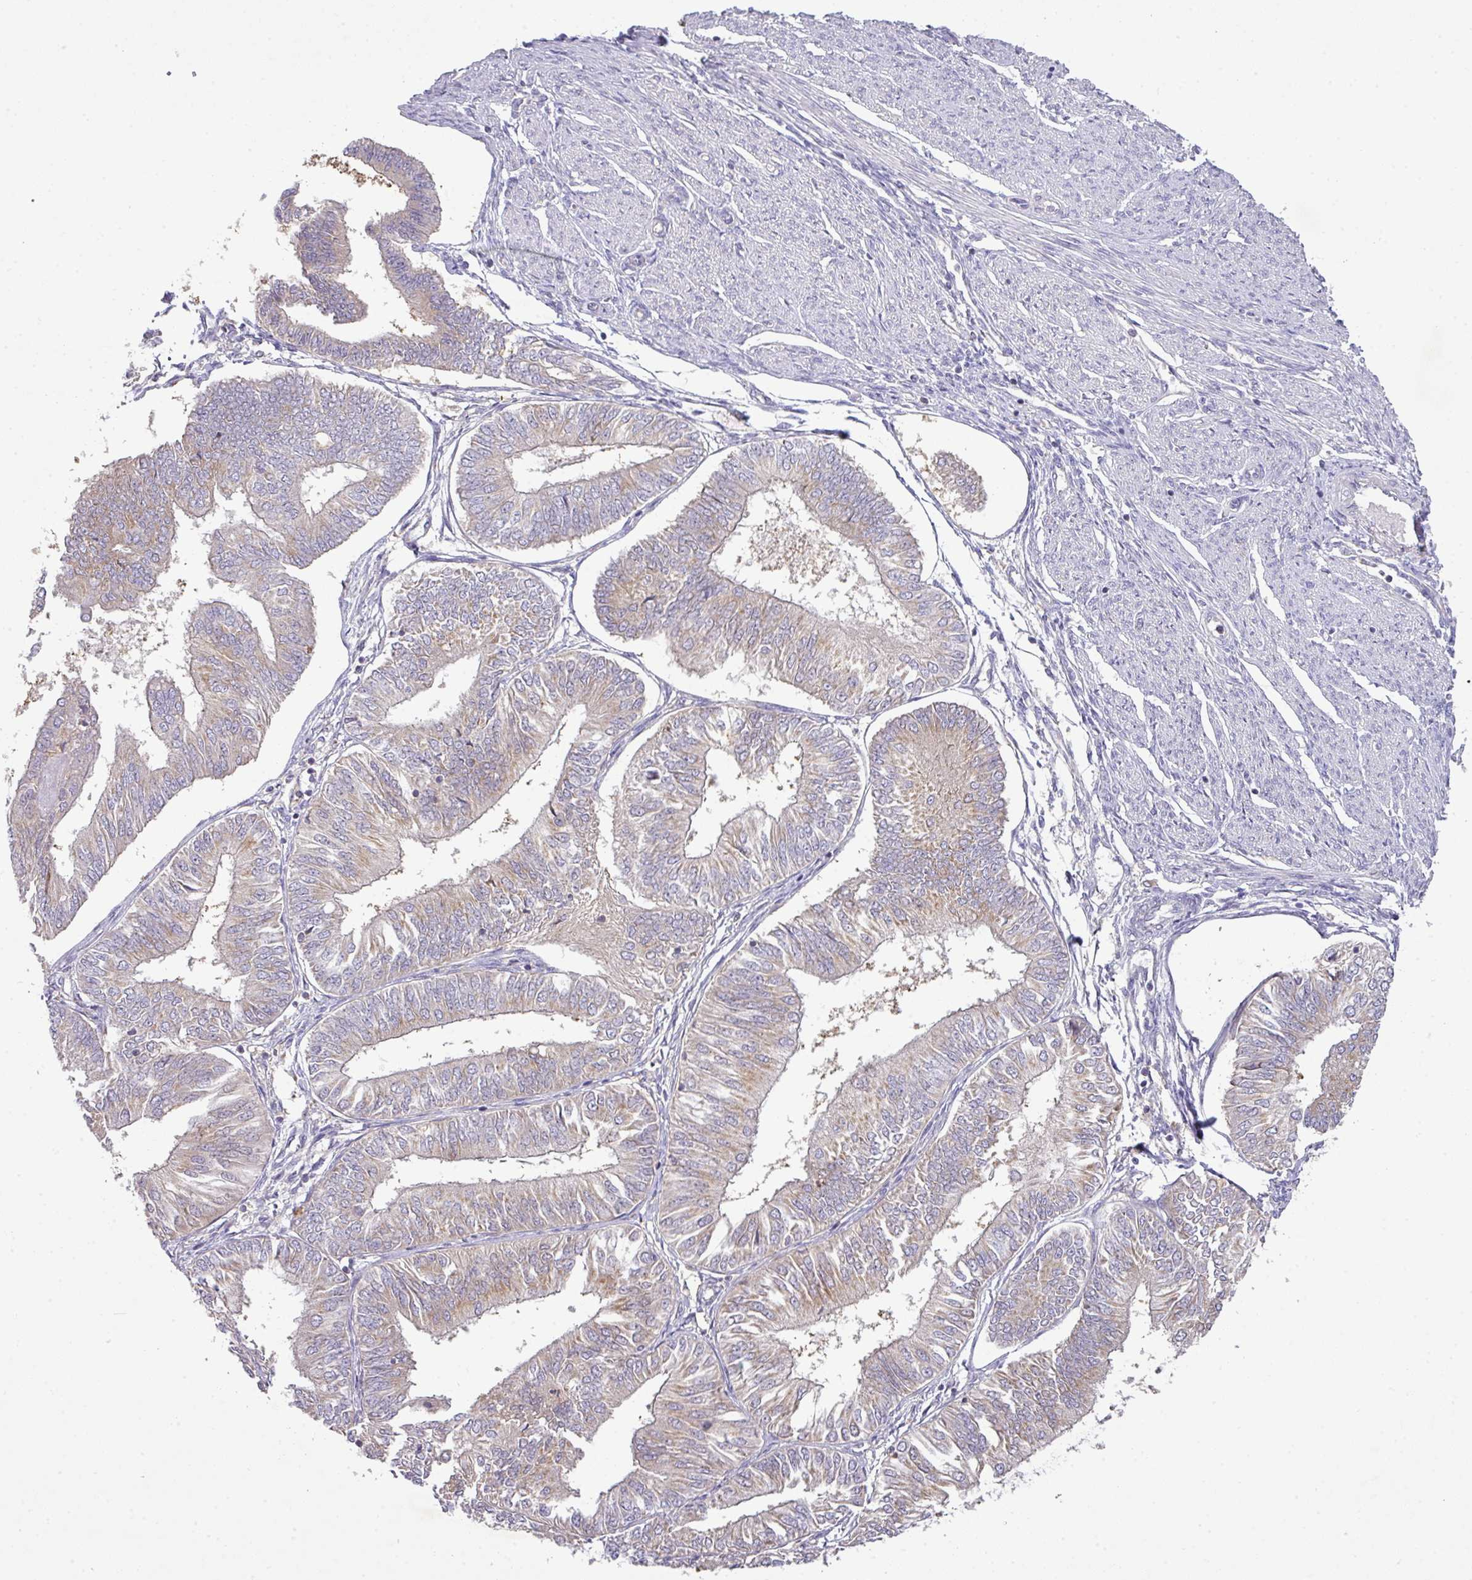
{"staining": {"intensity": "weak", "quantity": "25%-75%", "location": "cytoplasmic/membranous"}, "tissue": "endometrial cancer", "cell_type": "Tumor cells", "image_type": "cancer", "snomed": [{"axis": "morphology", "description": "Adenocarcinoma, NOS"}, {"axis": "topography", "description": "Endometrium"}], "caption": "Endometrial cancer stained for a protein shows weak cytoplasmic/membranous positivity in tumor cells.", "gene": "VTI1A", "patient": {"sex": "female", "age": 58}}